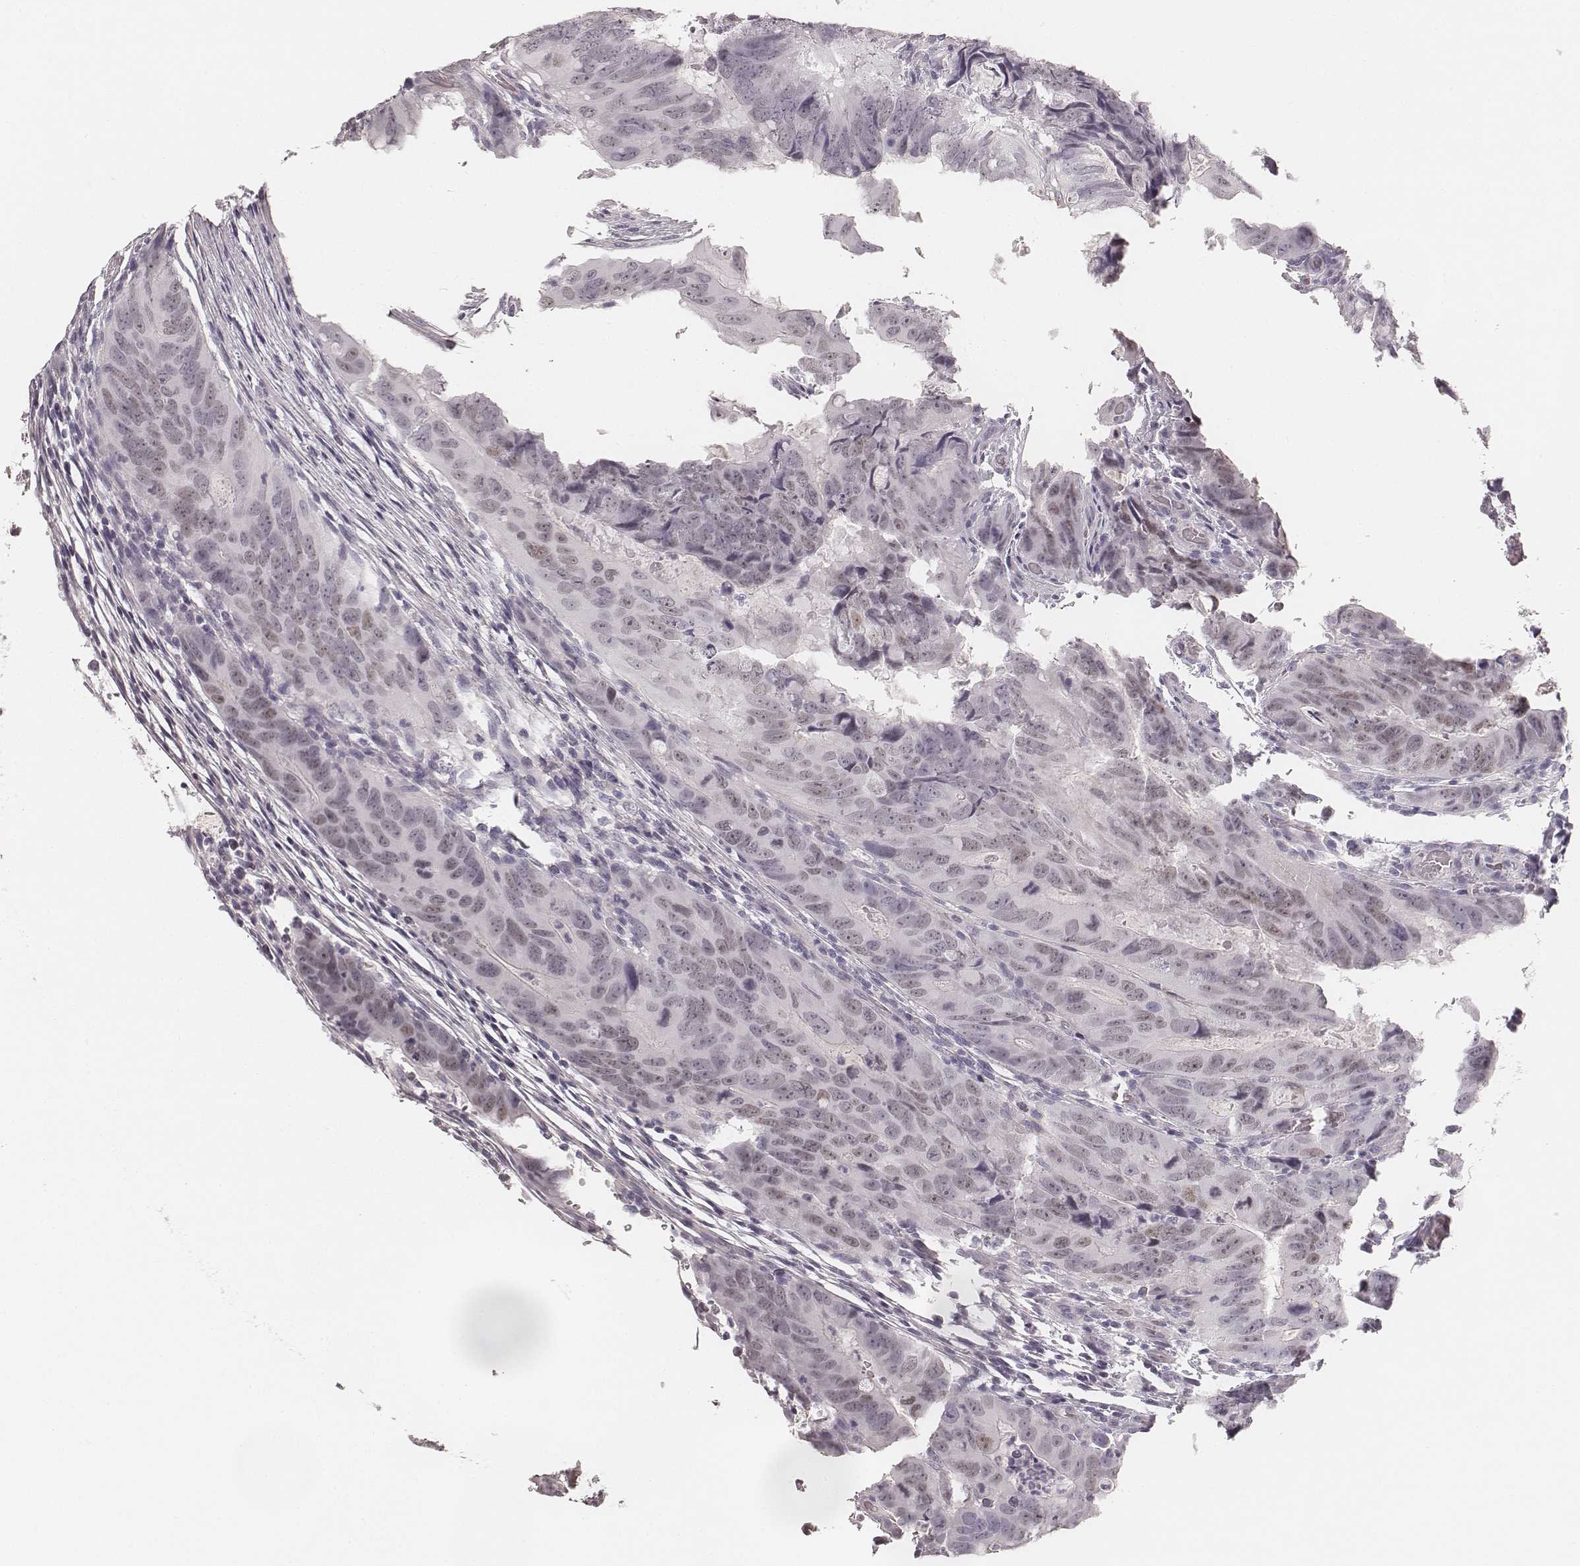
{"staining": {"intensity": "negative", "quantity": "none", "location": "none"}, "tissue": "colorectal cancer", "cell_type": "Tumor cells", "image_type": "cancer", "snomed": [{"axis": "morphology", "description": "Adenocarcinoma, NOS"}, {"axis": "topography", "description": "Colon"}], "caption": "A high-resolution micrograph shows IHC staining of colorectal cancer (adenocarcinoma), which shows no significant staining in tumor cells.", "gene": "HNF4G", "patient": {"sex": "male", "age": 79}}